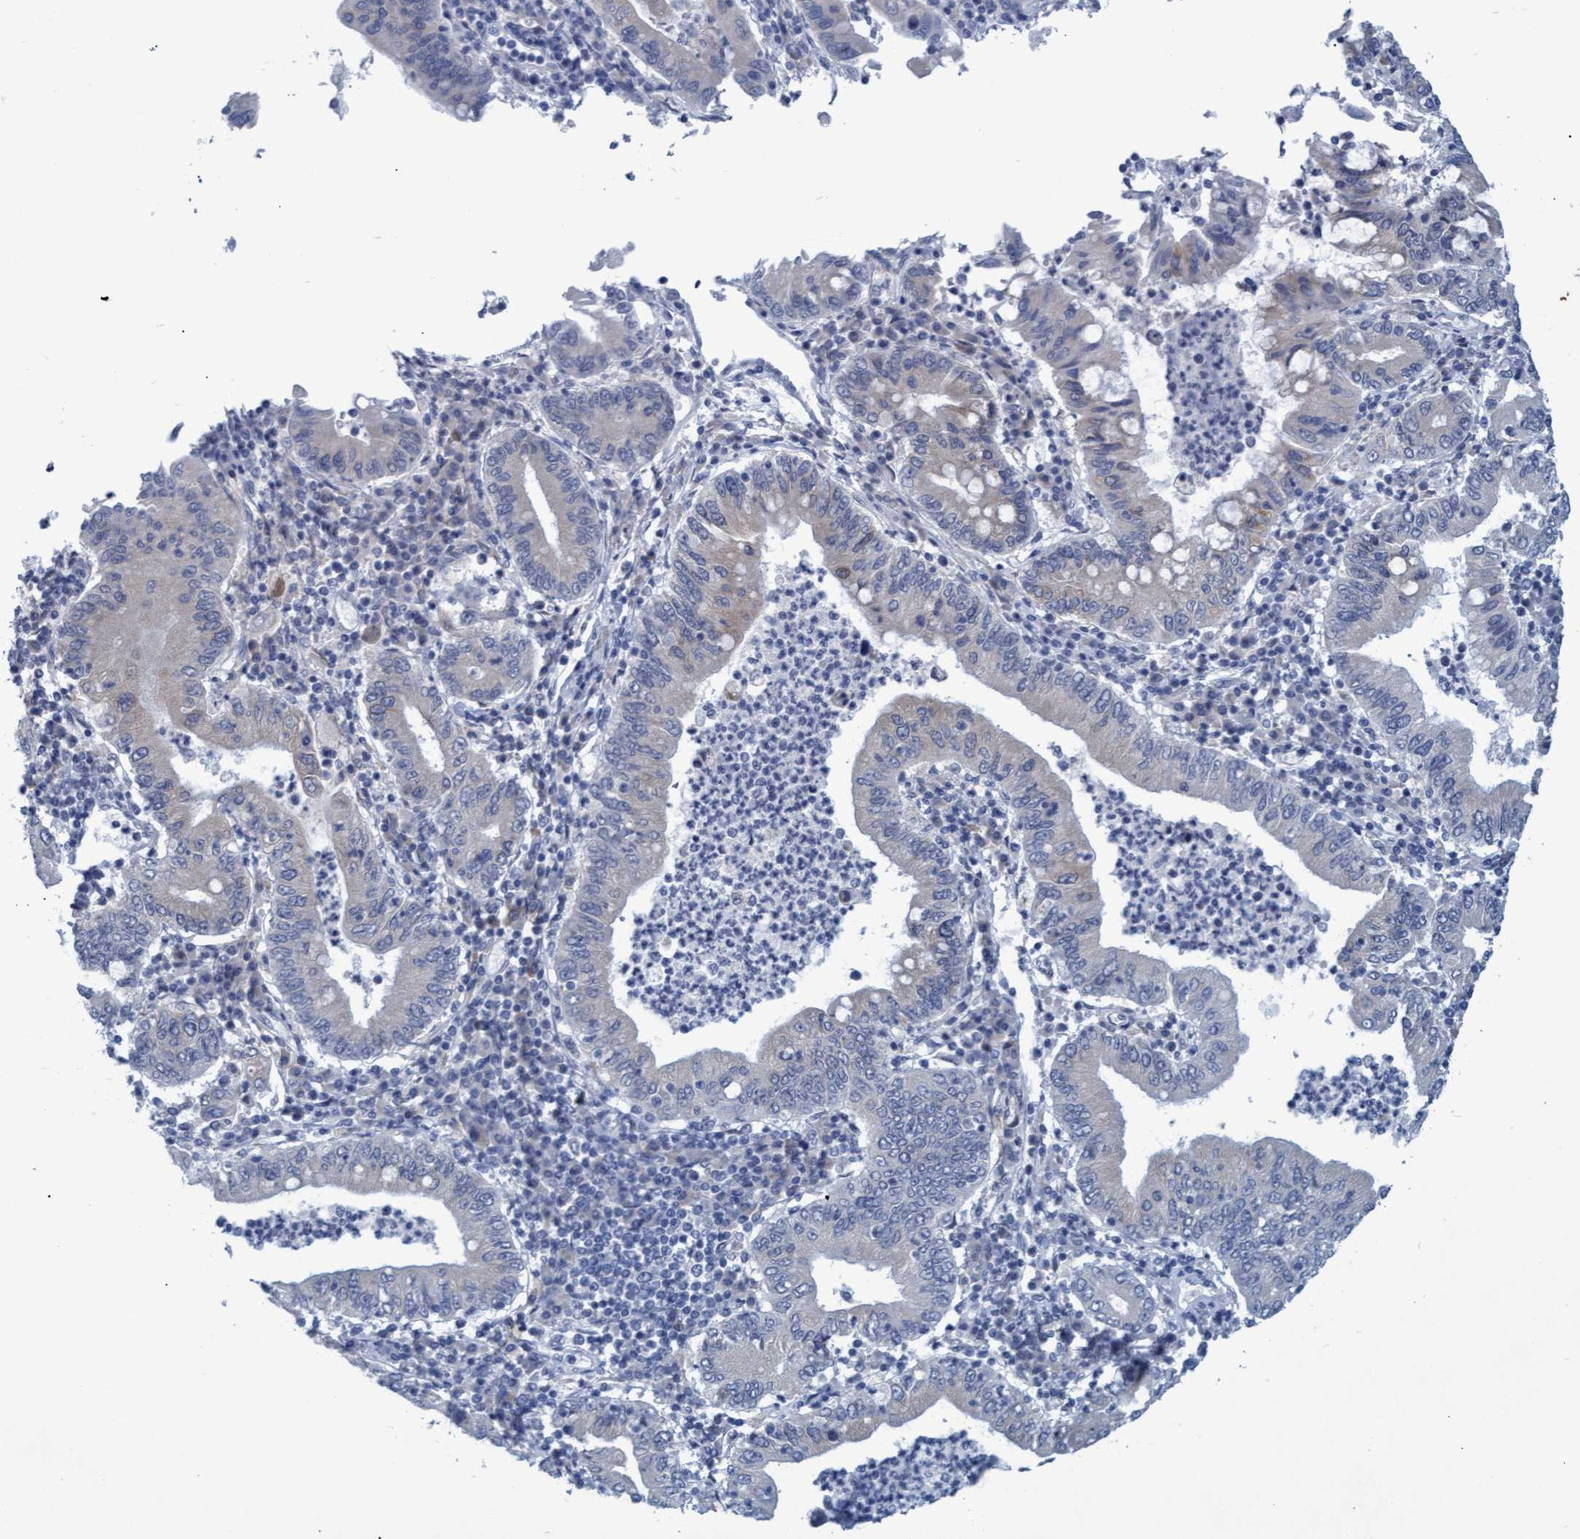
{"staining": {"intensity": "negative", "quantity": "none", "location": "none"}, "tissue": "stomach cancer", "cell_type": "Tumor cells", "image_type": "cancer", "snomed": [{"axis": "morphology", "description": "Normal tissue, NOS"}, {"axis": "morphology", "description": "Adenocarcinoma, NOS"}, {"axis": "topography", "description": "Esophagus"}, {"axis": "topography", "description": "Stomach, upper"}, {"axis": "topography", "description": "Peripheral nerve tissue"}], "caption": "Human stomach adenocarcinoma stained for a protein using IHC reveals no expression in tumor cells.", "gene": "SSTR3", "patient": {"sex": "male", "age": 62}}